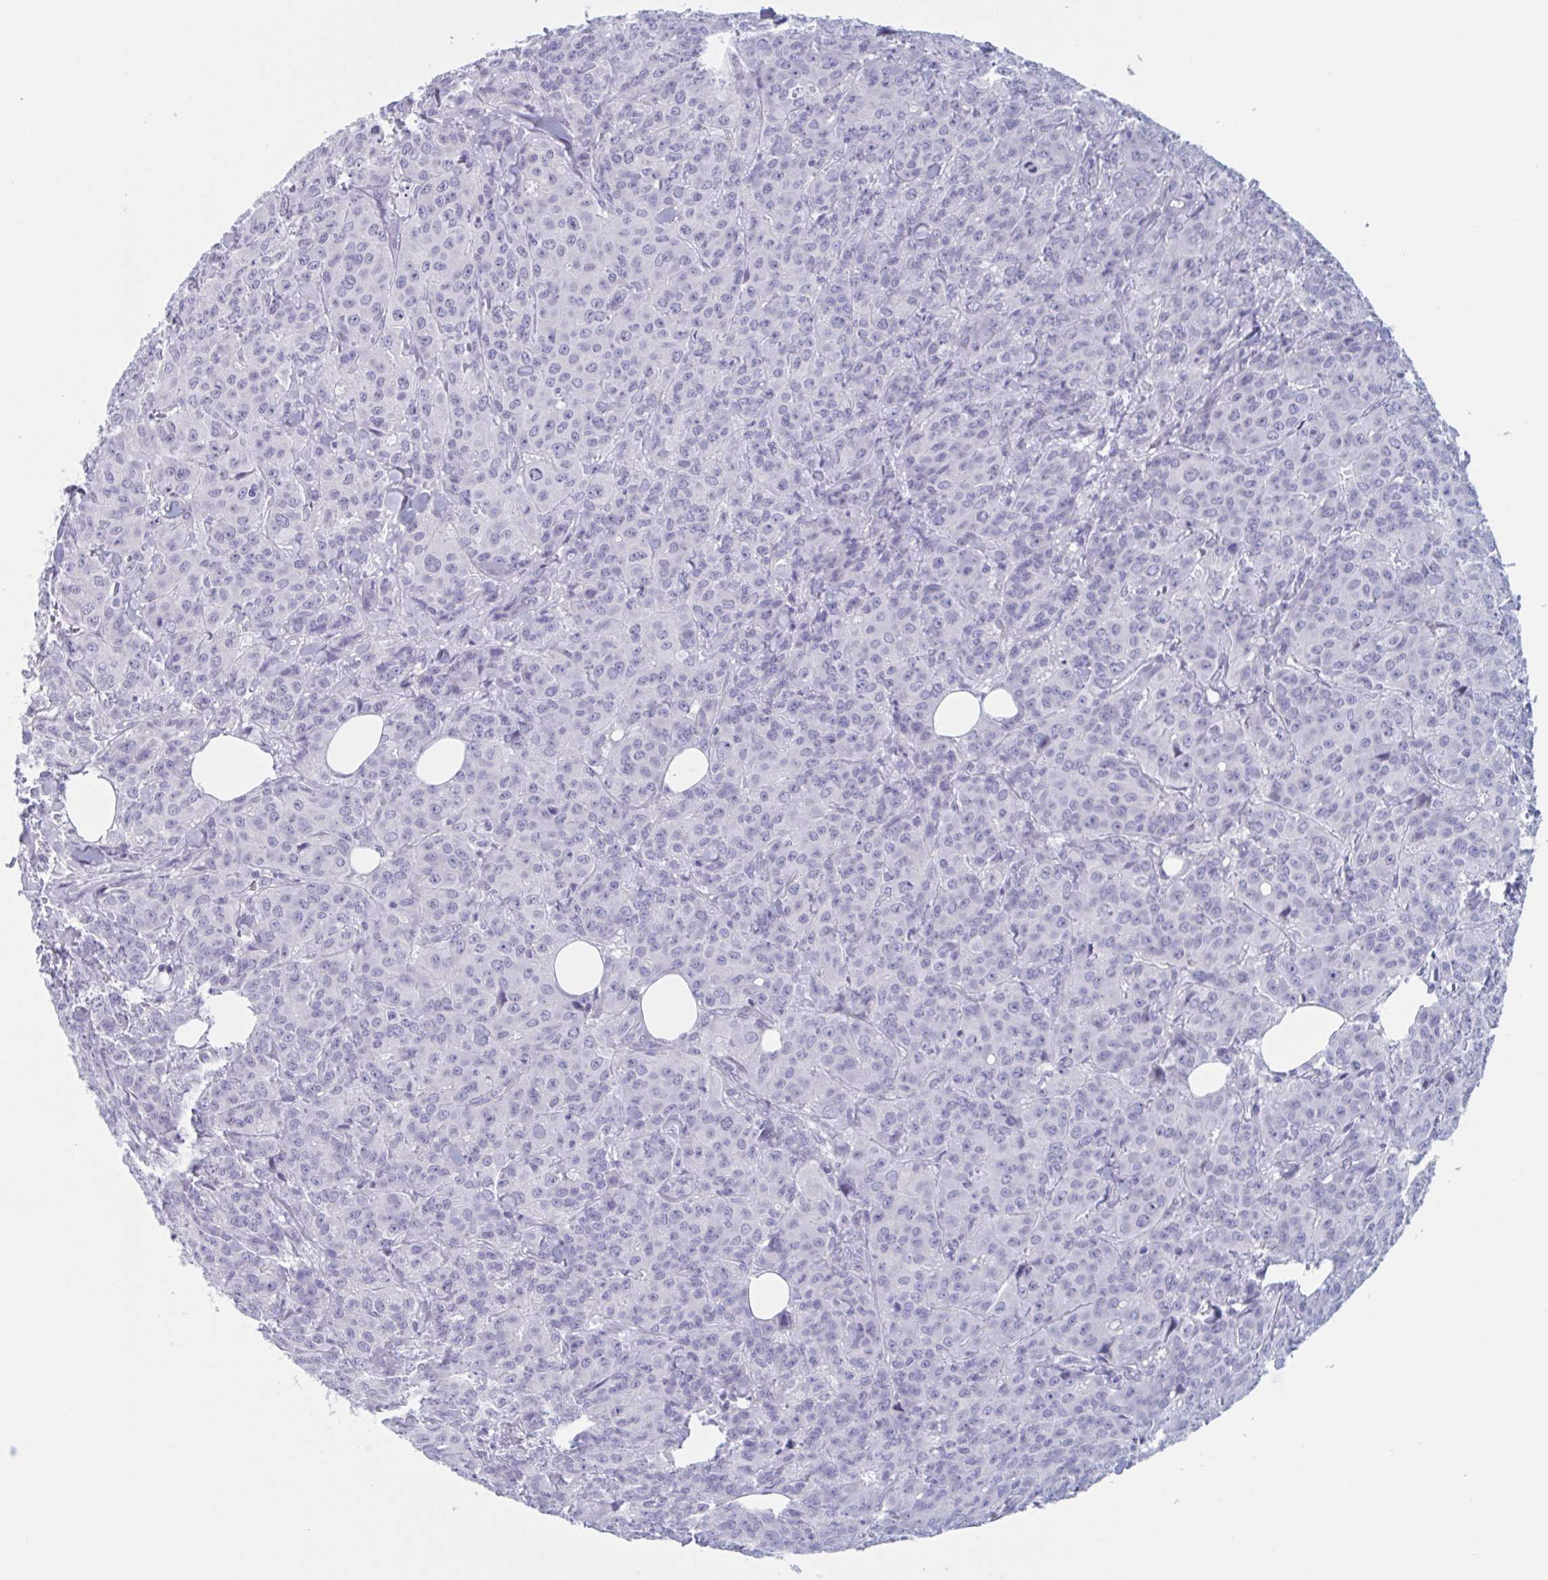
{"staining": {"intensity": "negative", "quantity": "none", "location": "none"}, "tissue": "breast cancer", "cell_type": "Tumor cells", "image_type": "cancer", "snomed": [{"axis": "morphology", "description": "Normal tissue, NOS"}, {"axis": "morphology", "description": "Duct carcinoma"}, {"axis": "topography", "description": "Breast"}], "caption": "Tumor cells are negative for protein expression in human breast cancer.", "gene": "HSD11B2", "patient": {"sex": "female", "age": 43}}